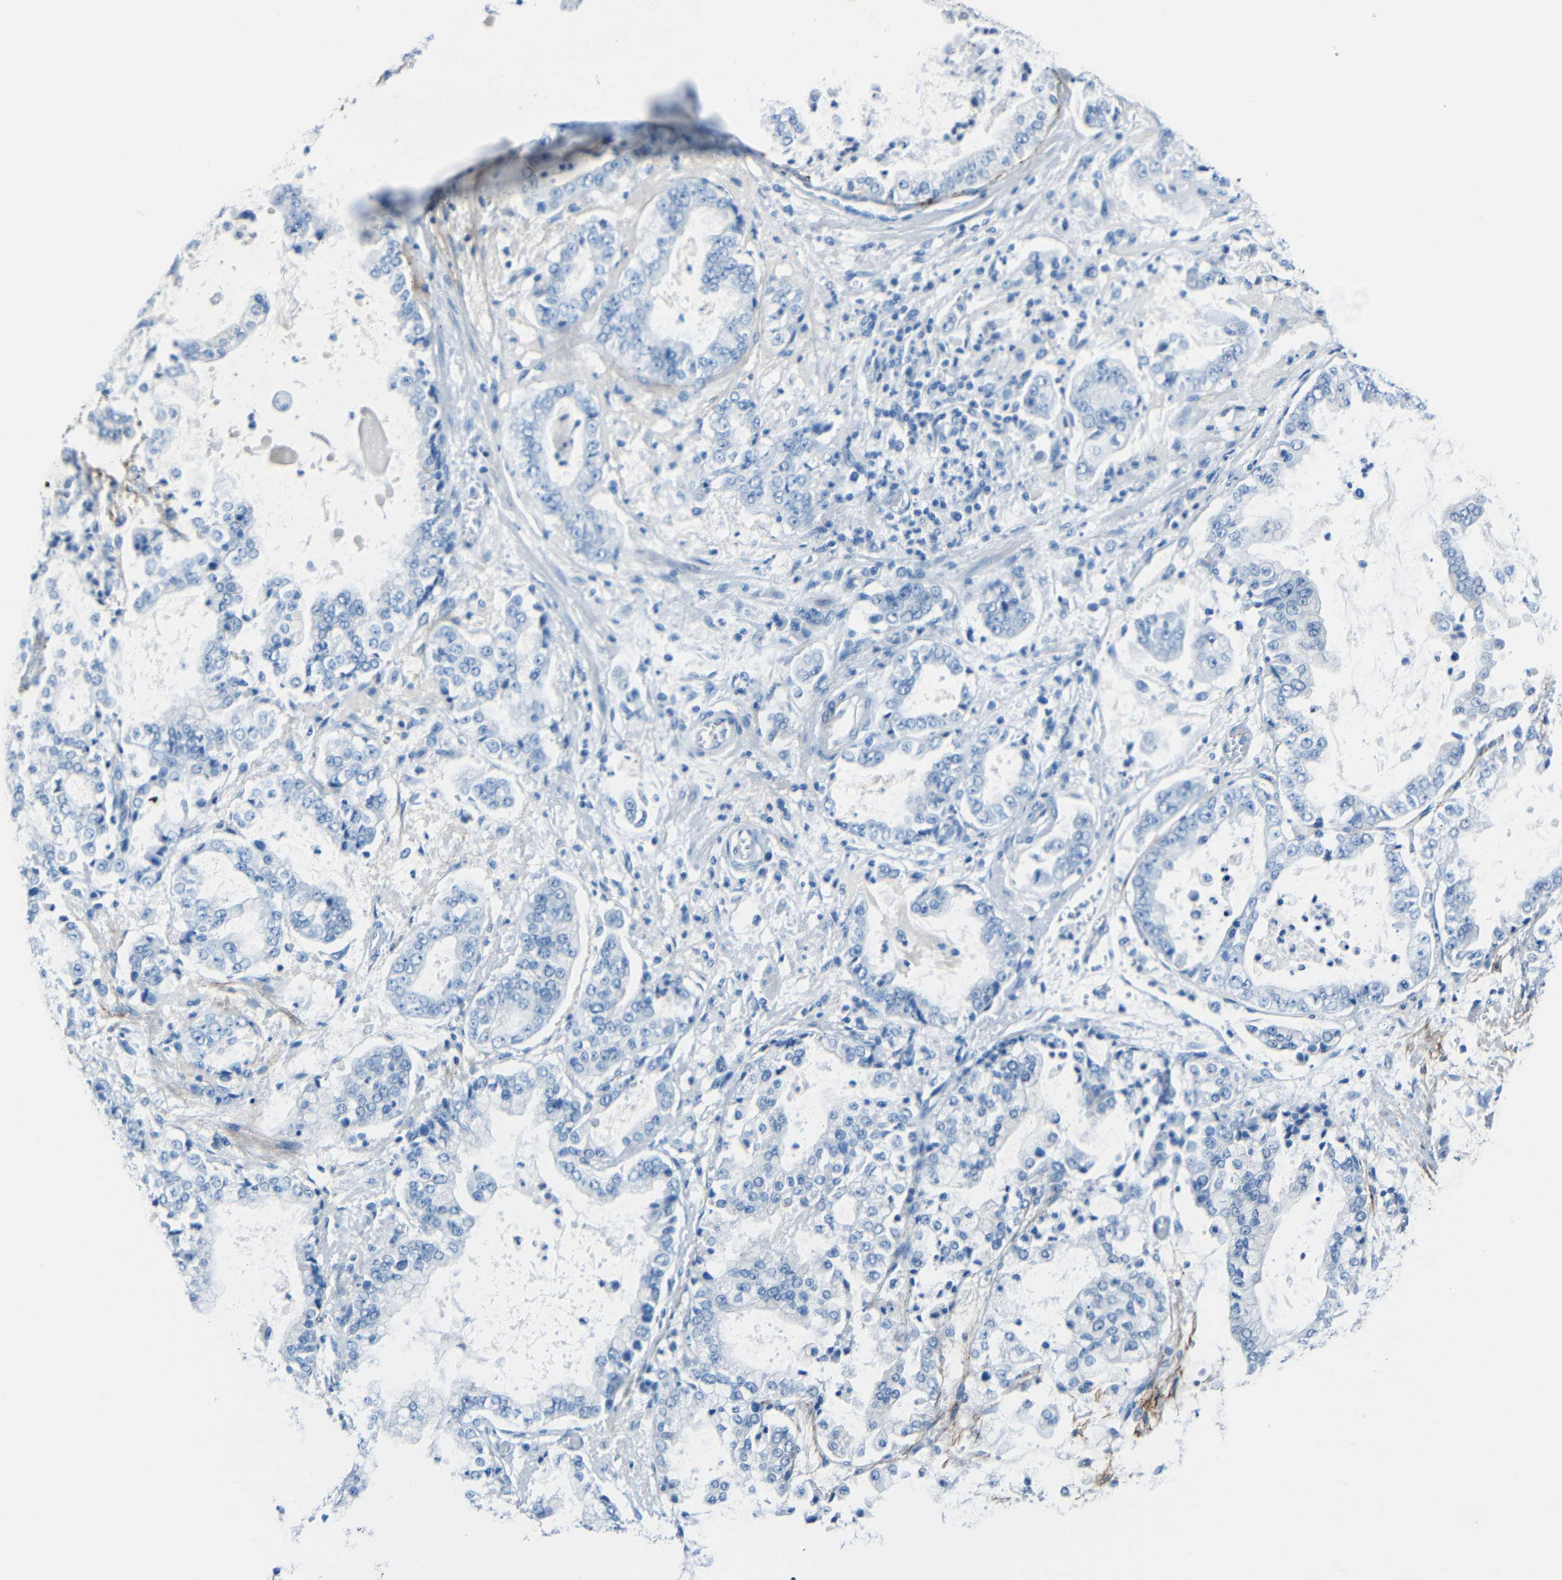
{"staining": {"intensity": "weak", "quantity": "<25%", "location": "cytoplasmic/membranous"}, "tissue": "stomach cancer", "cell_type": "Tumor cells", "image_type": "cancer", "snomed": [{"axis": "morphology", "description": "Adenocarcinoma, NOS"}, {"axis": "topography", "description": "Stomach"}], "caption": "Immunohistochemistry (IHC) photomicrograph of neoplastic tissue: stomach cancer (adenocarcinoma) stained with DAB (3,3'-diaminobenzidine) reveals no significant protein staining in tumor cells. (DAB immunohistochemistry, high magnification).", "gene": "FBN2", "patient": {"sex": "male", "age": 76}}